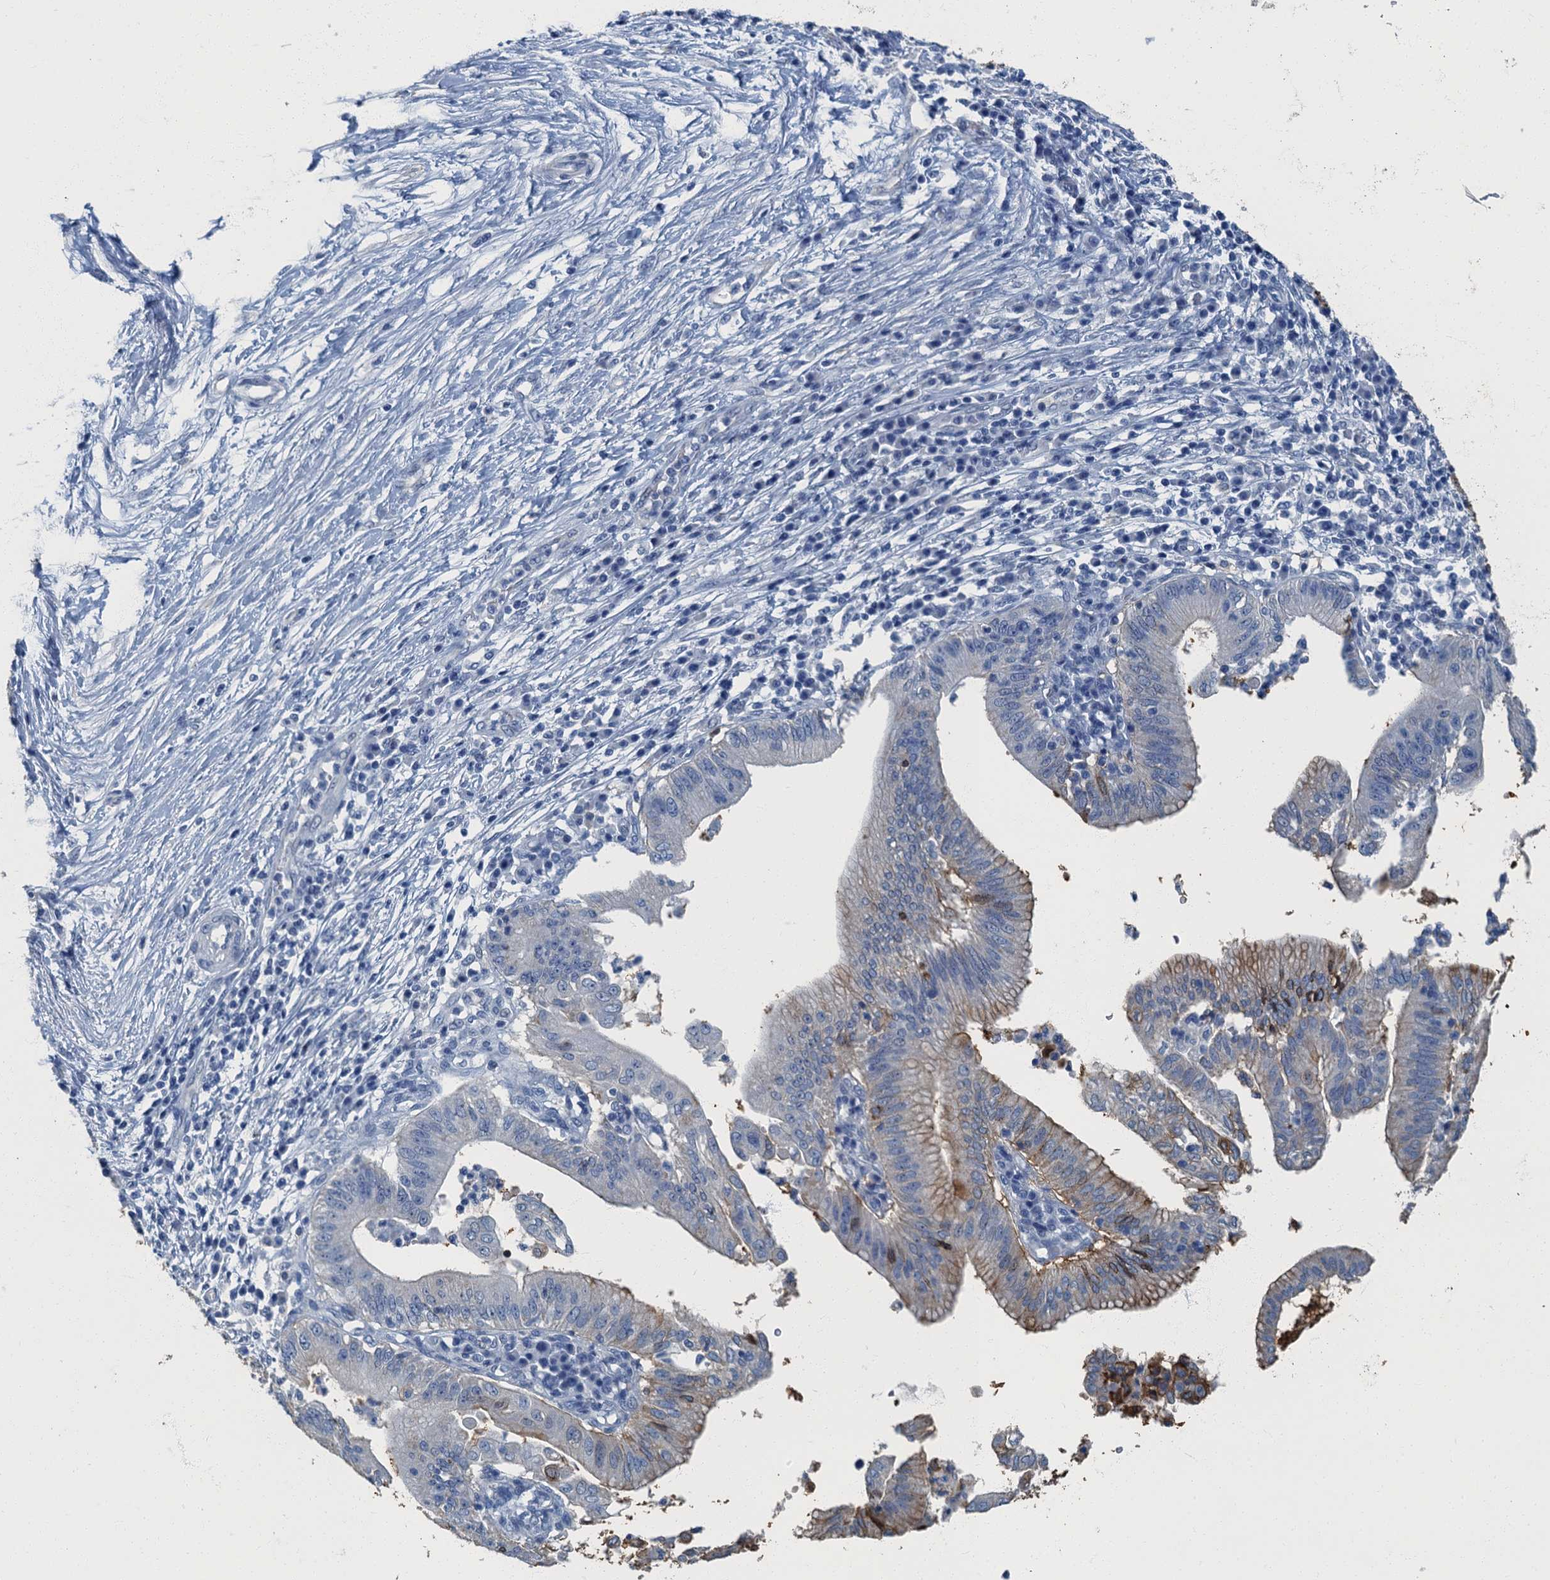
{"staining": {"intensity": "weak", "quantity": "<25%", "location": "cytoplasmic/membranous"}, "tissue": "pancreatic cancer", "cell_type": "Tumor cells", "image_type": "cancer", "snomed": [{"axis": "morphology", "description": "Adenocarcinoma, NOS"}, {"axis": "topography", "description": "Pancreas"}], "caption": "IHC image of pancreatic adenocarcinoma stained for a protein (brown), which demonstrates no staining in tumor cells.", "gene": "GADL1", "patient": {"sex": "male", "age": 68}}